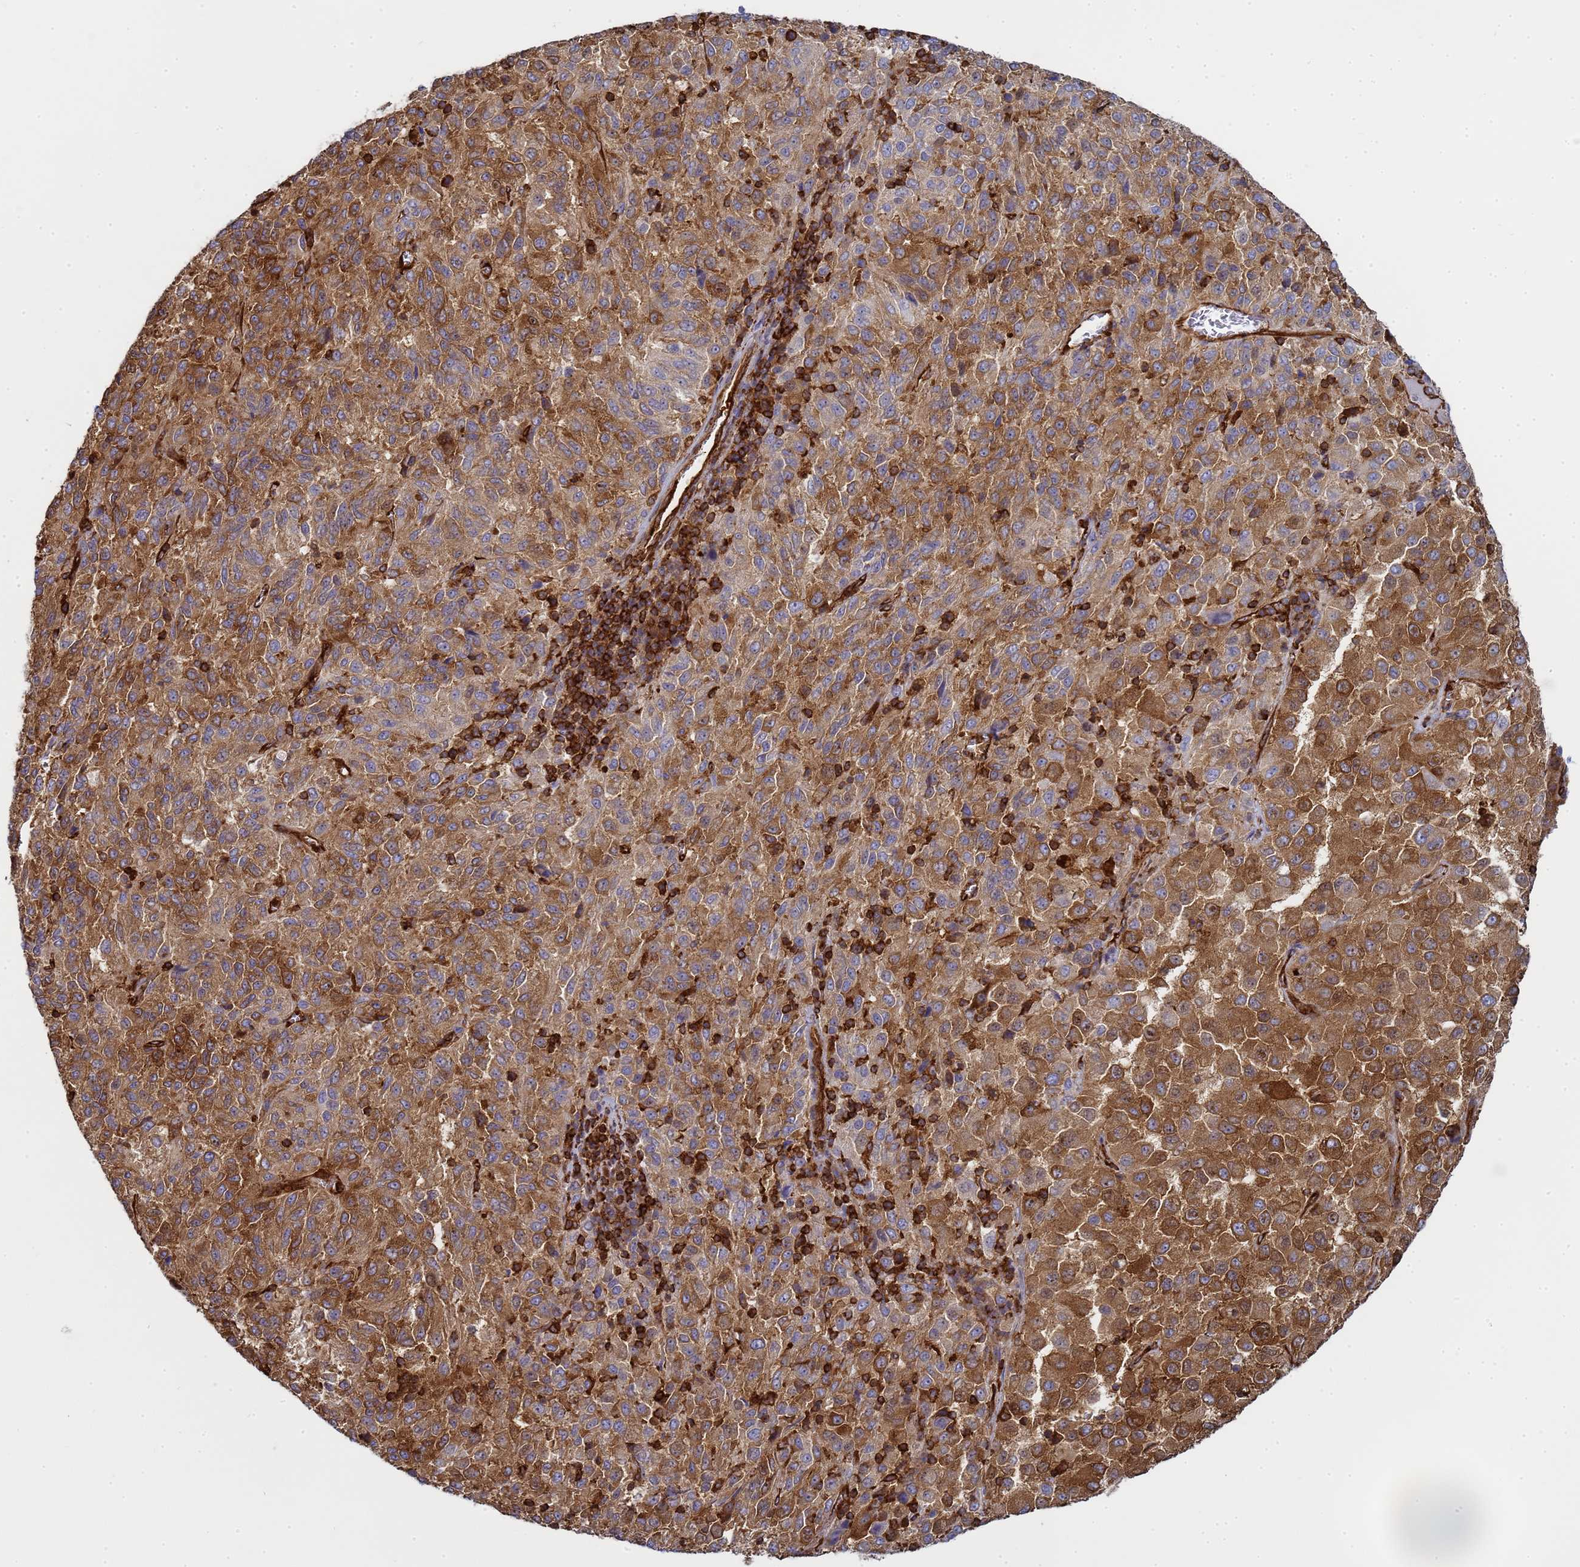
{"staining": {"intensity": "moderate", "quantity": ">75%", "location": "cytoplasmic/membranous"}, "tissue": "melanoma", "cell_type": "Tumor cells", "image_type": "cancer", "snomed": [{"axis": "morphology", "description": "Malignant melanoma, Metastatic site"}, {"axis": "topography", "description": "Lung"}], "caption": "Immunohistochemical staining of malignant melanoma (metastatic site) exhibits medium levels of moderate cytoplasmic/membranous staining in approximately >75% of tumor cells.", "gene": "ZBTB8OS", "patient": {"sex": "male", "age": 64}}